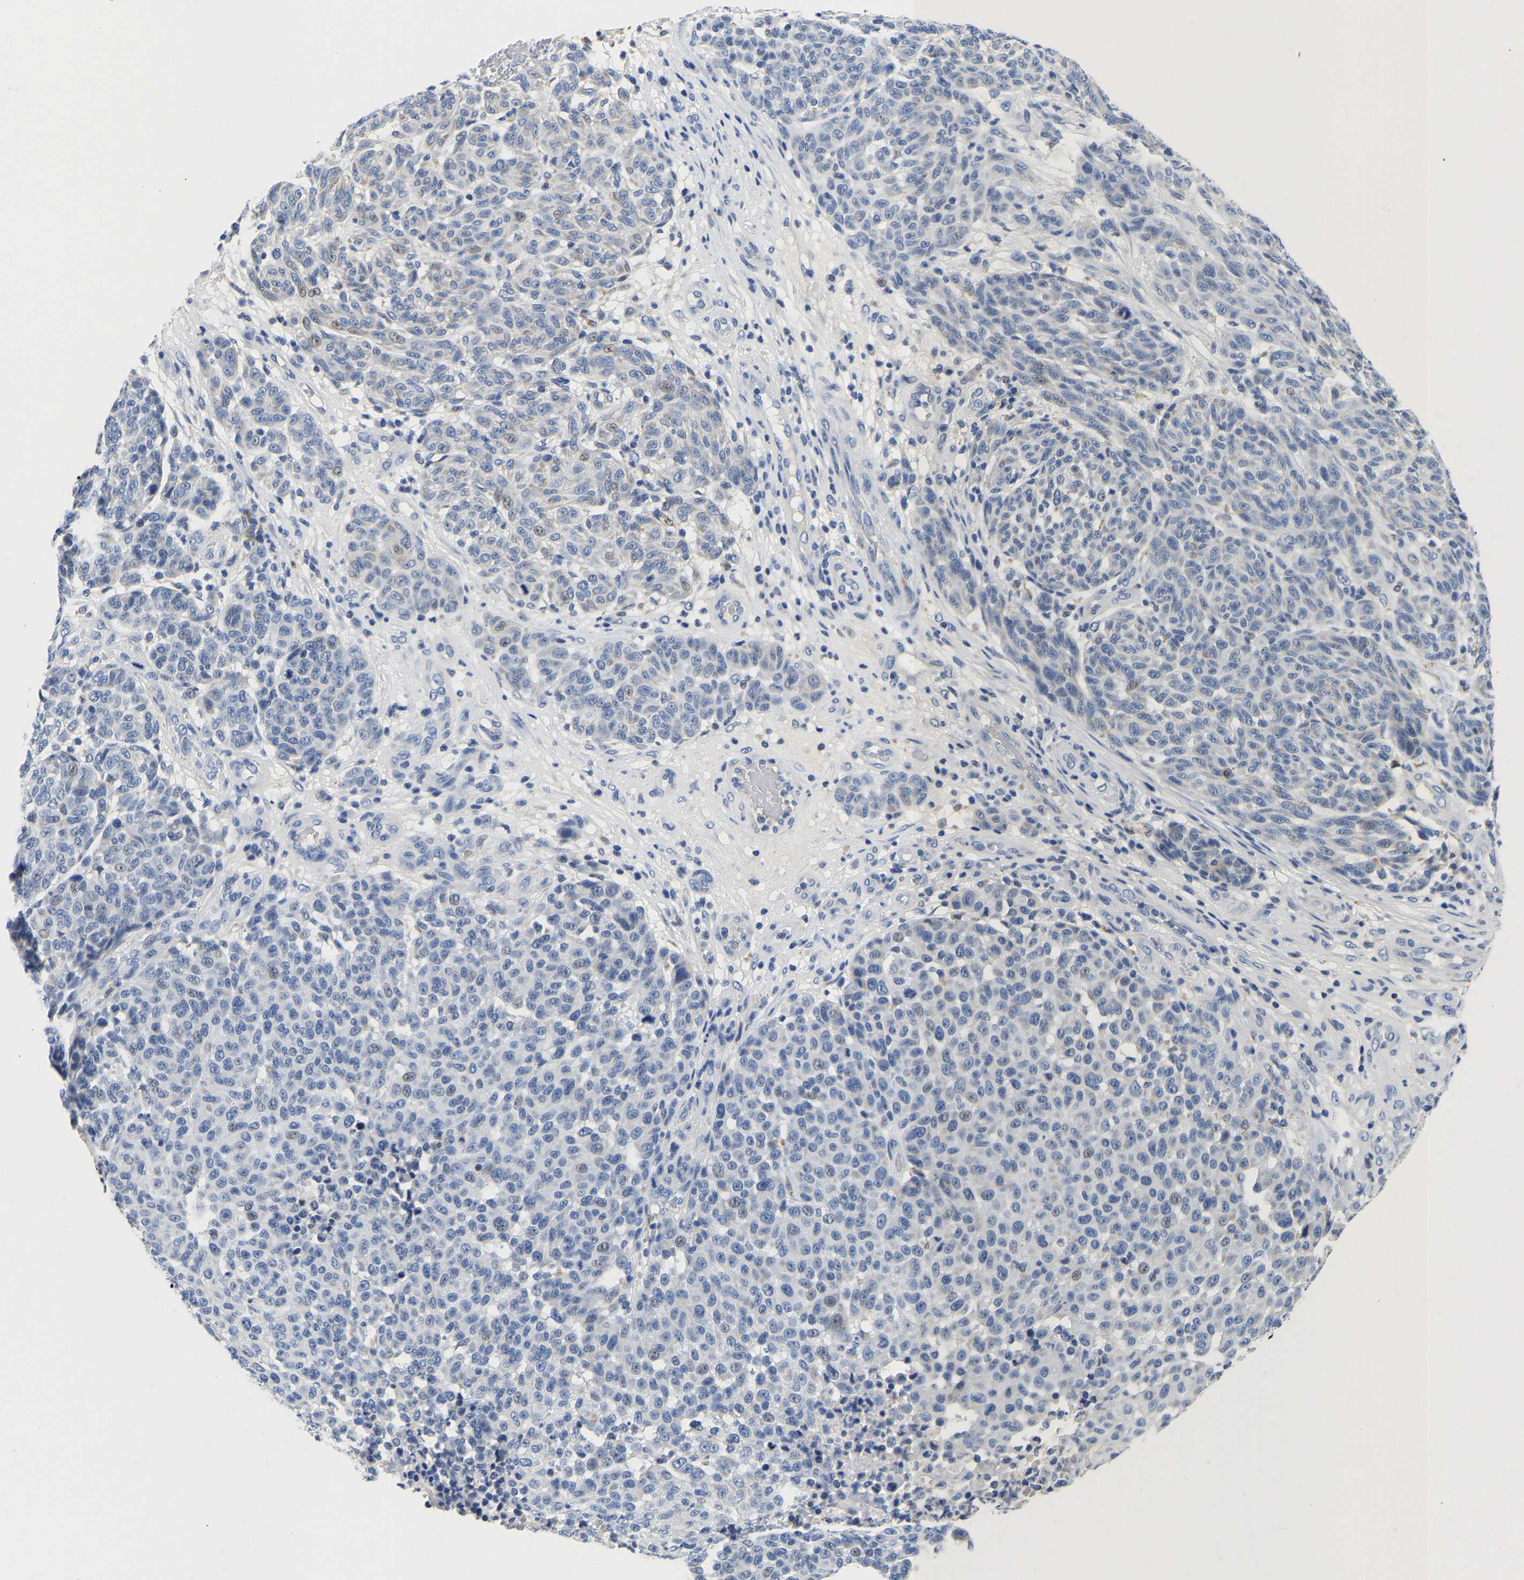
{"staining": {"intensity": "negative", "quantity": "none", "location": "none"}, "tissue": "melanoma", "cell_type": "Tumor cells", "image_type": "cancer", "snomed": [{"axis": "morphology", "description": "Malignant melanoma, NOS"}, {"axis": "topography", "description": "Skin"}], "caption": "Photomicrograph shows no significant protein positivity in tumor cells of melanoma.", "gene": "PCK2", "patient": {"sex": "male", "age": 59}}